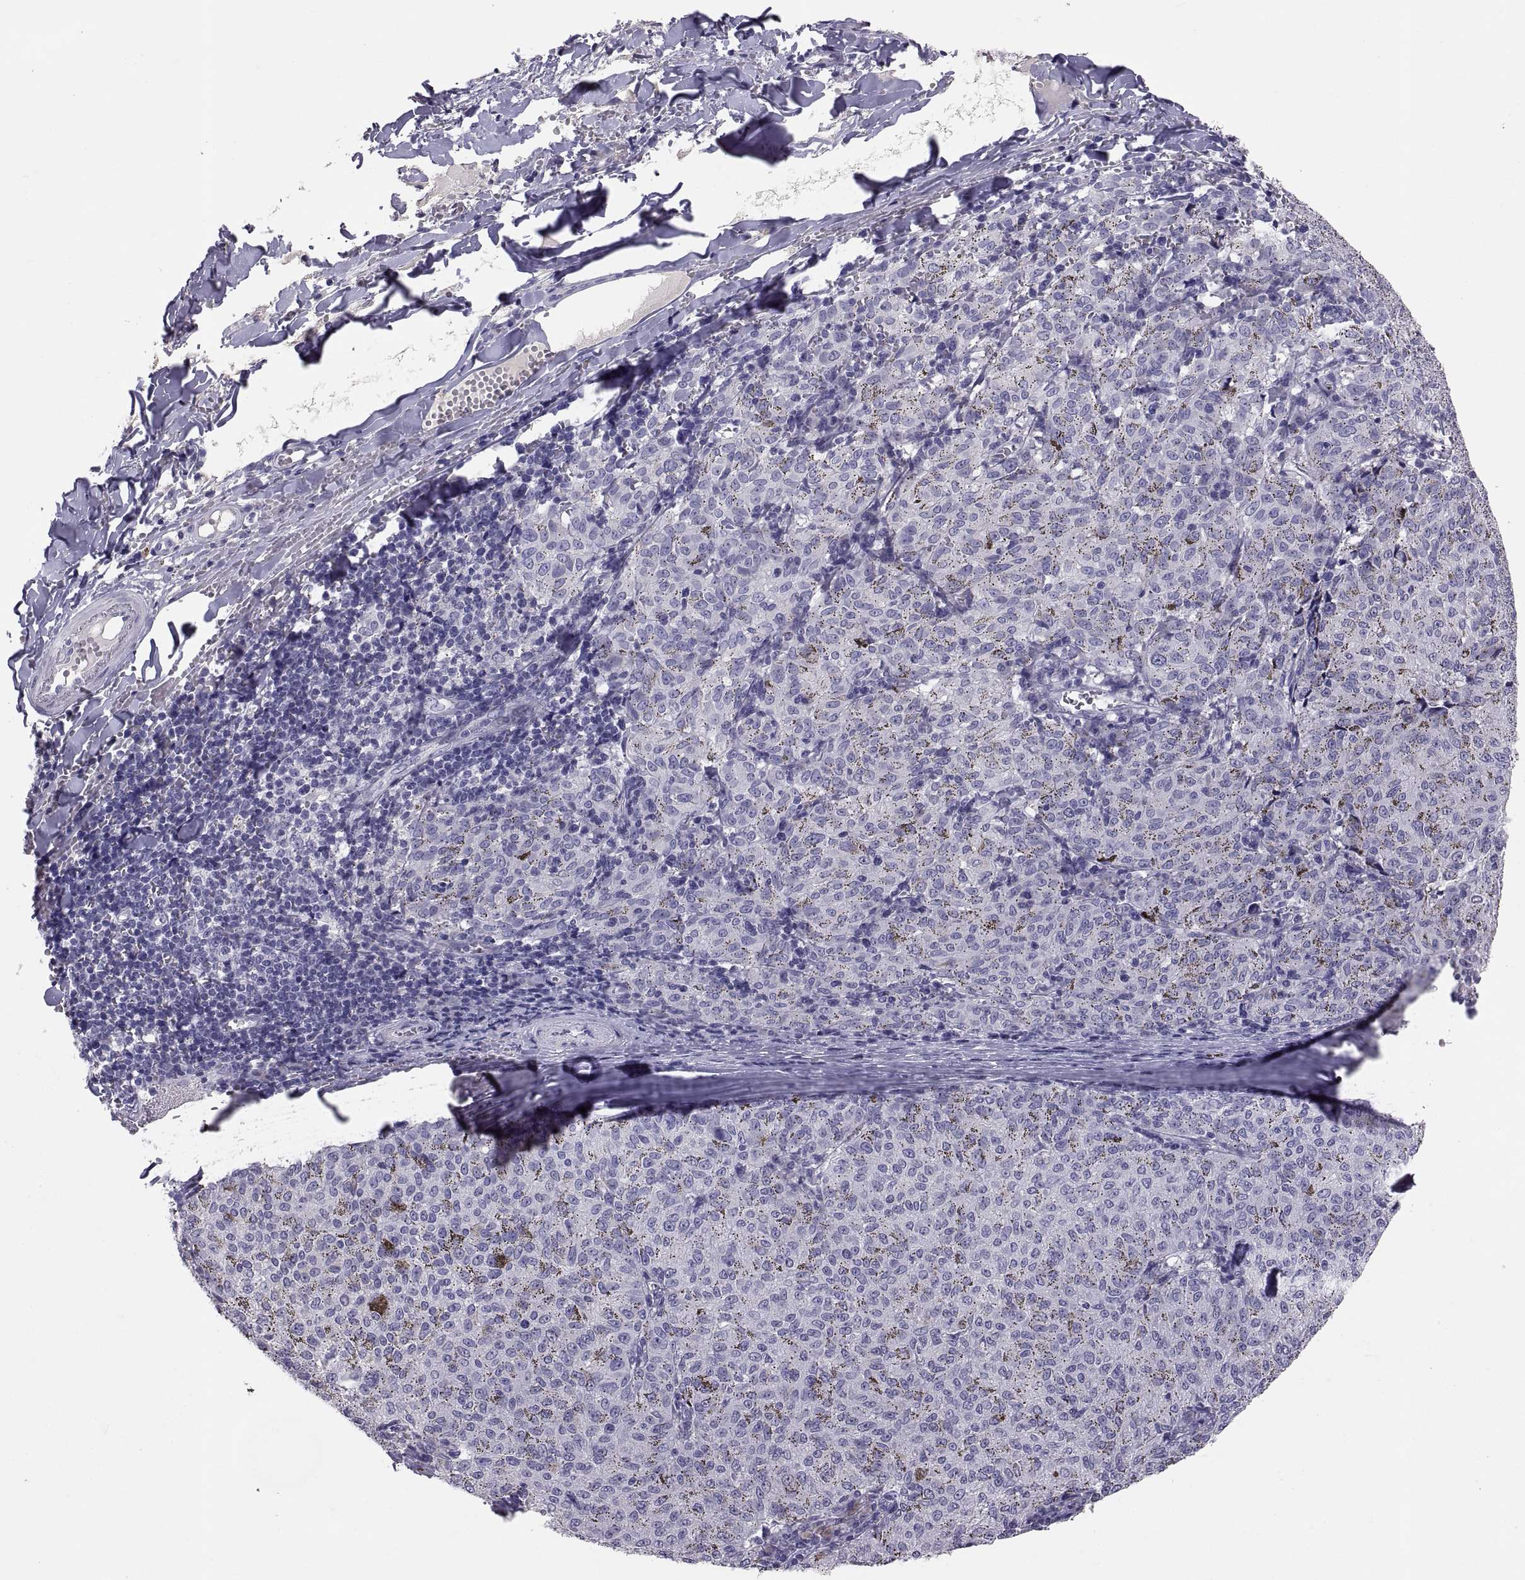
{"staining": {"intensity": "negative", "quantity": "none", "location": "none"}, "tissue": "melanoma", "cell_type": "Tumor cells", "image_type": "cancer", "snomed": [{"axis": "morphology", "description": "Malignant melanoma, NOS"}, {"axis": "topography", "description": "Skin"}], "caption": "Immunohistochemistry (IHC) photomicrograph of neoplastic tissue: human melanoma stained with DAB reveals no significant protein staining in tumor cells. Nuclei are stained in blue.", "gene": "PTN", "patient": {"sex": "female", "age": 72}}